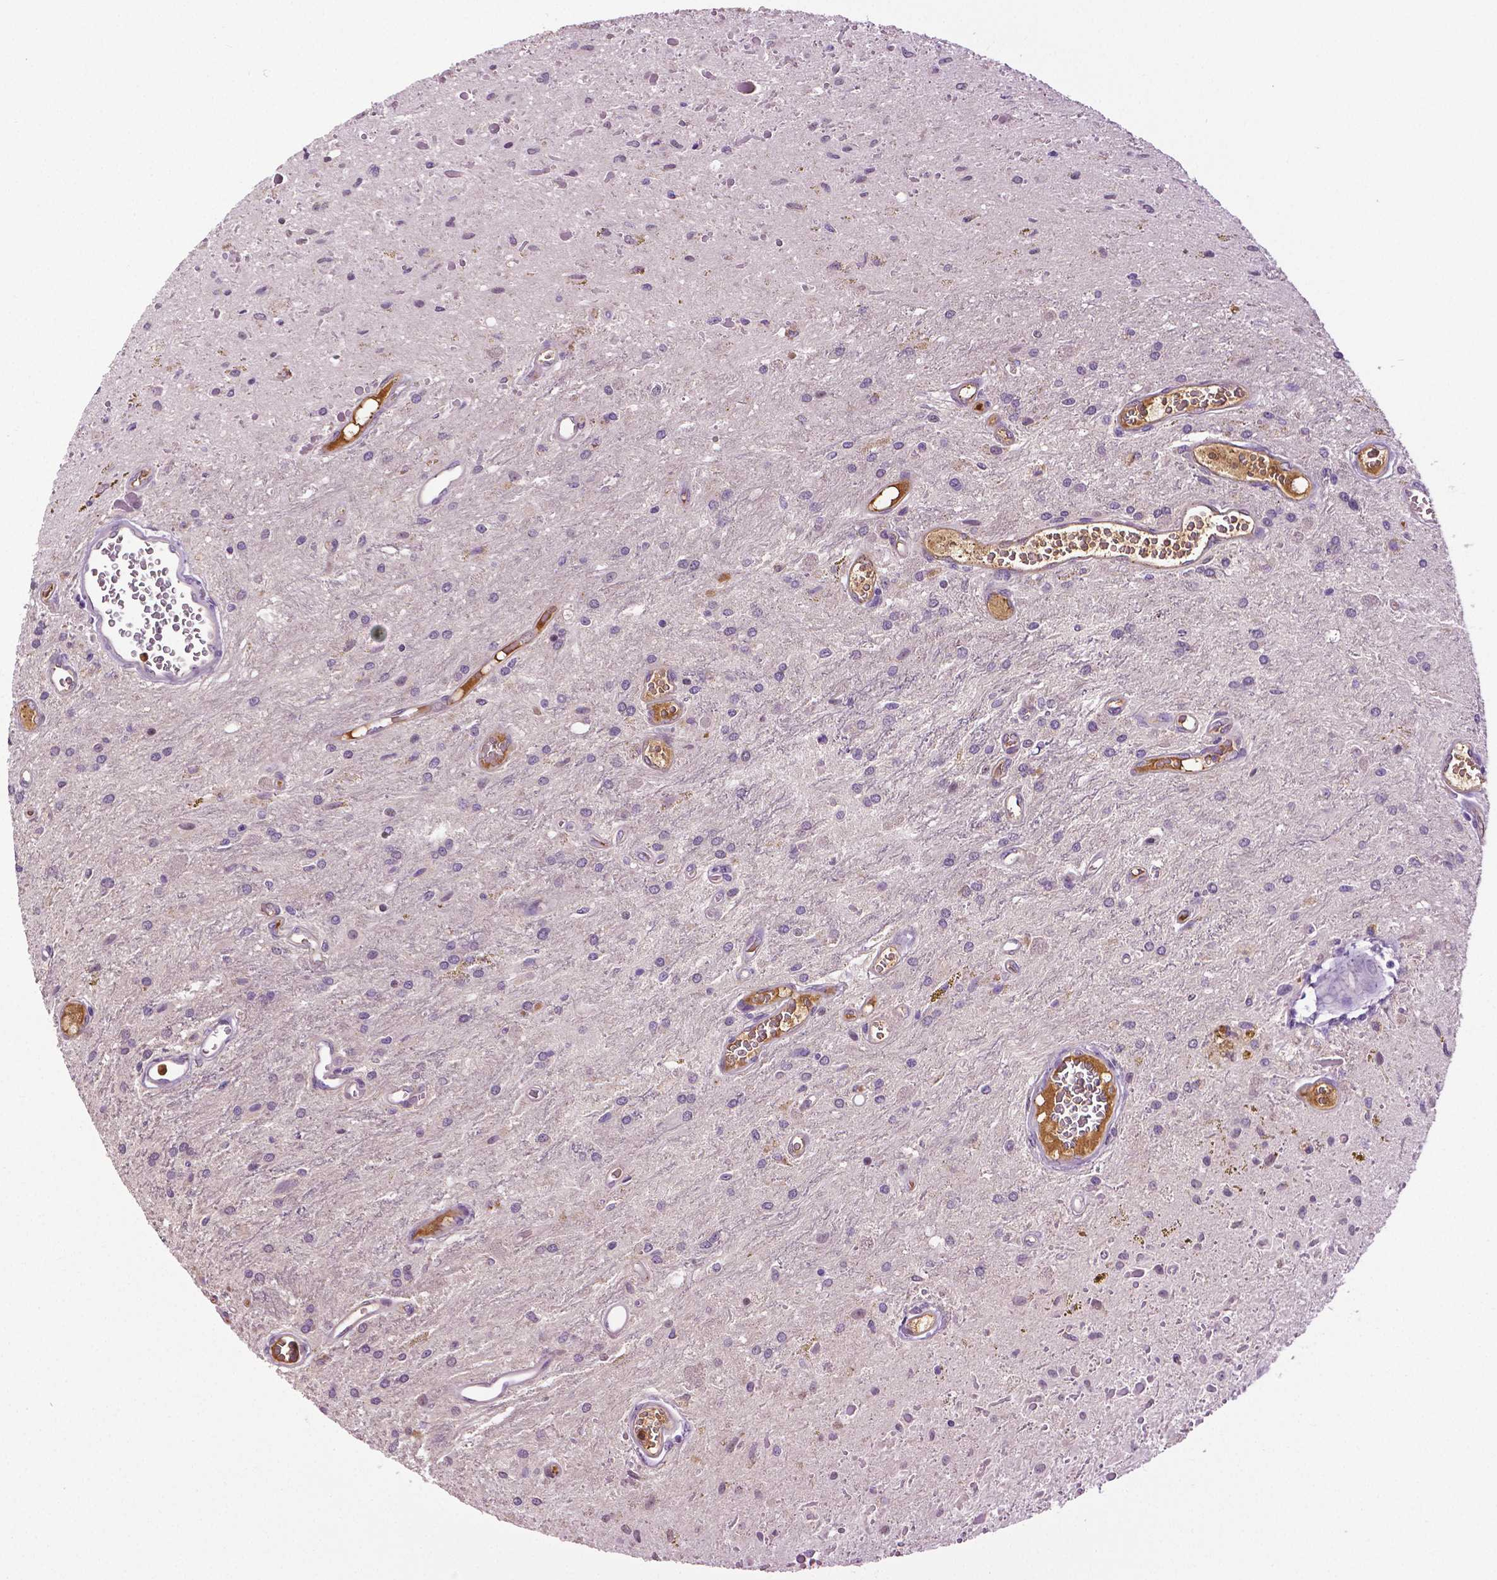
{"staining": {"intensity": "negative", "quantity": "none", "location": "none"}, "tissue": "glioma", "cell_type": "Tumor cells", "image_type": "cancer", "snomed": [{"axis": "morphology", "description": "Glioma, malignant, Low grade"}, {"axis": "topography", "description": "Cerebellum"}], "caption": "Immunohistochemistry (IHC) of human glioma displays no staining in tumor cells.", "gene": "PTPN5", "patient": {"sex": "female", "age": 14}}